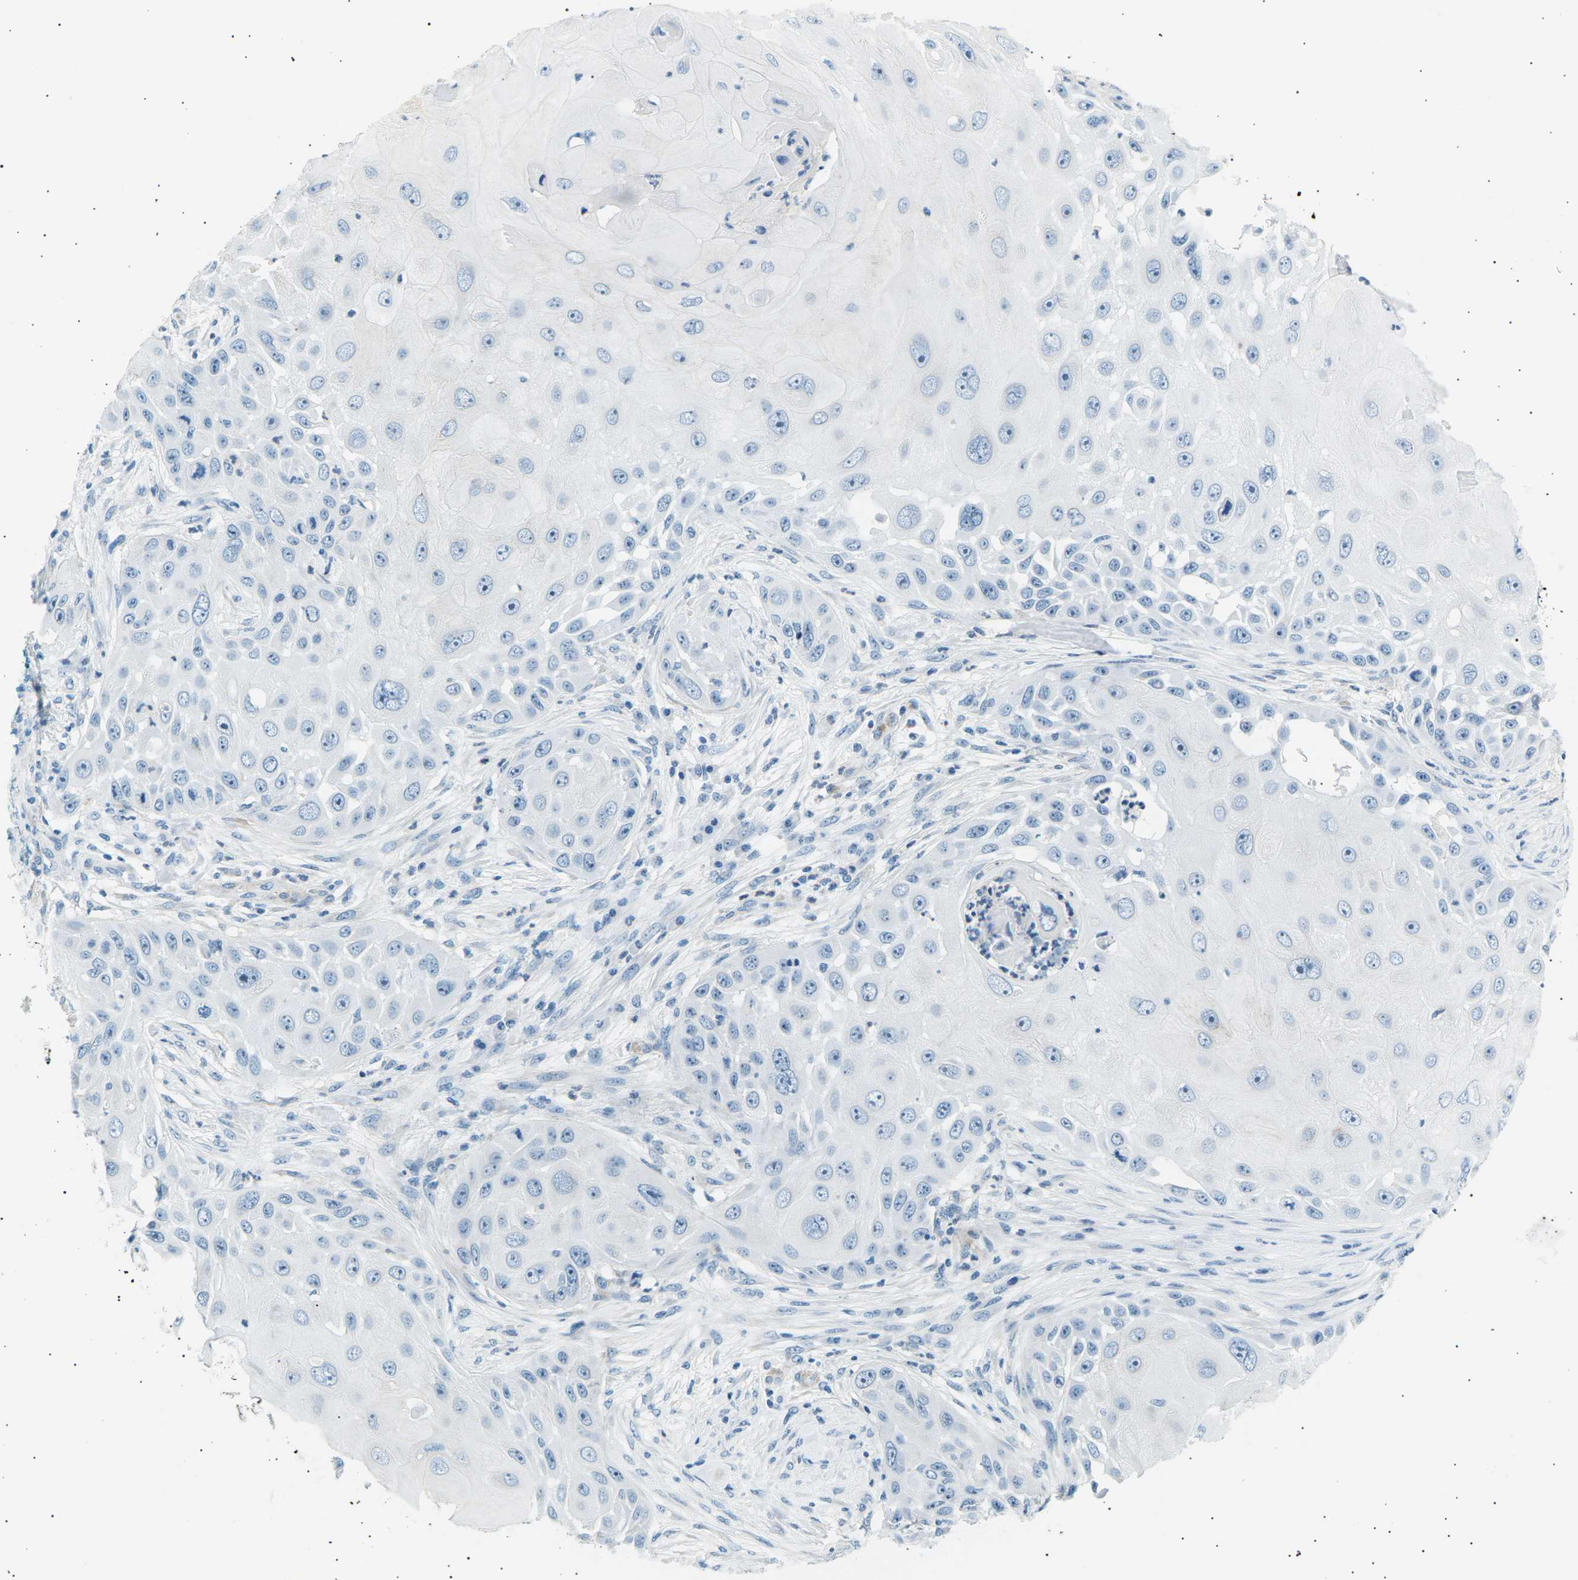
{"staining": {"intensity": "negative", "quantity": "none", "location": "none"}, "tissue": "skin cancer", "cell_type": "Tumor cells", "image_type": "cancer", "snomed": [{"axis": "morphology", "description": "Squamous cell carcinoma, NOS"}, {"axis": "topography", "description": "Skin"}], "caption": "Squamous cell carcinoma (skin) was stained to show a protein in brown. There is no significant positivity in tumor cells.", "gene": "SEPTIN5", "patient": {"sex": "female", "age": 44}}